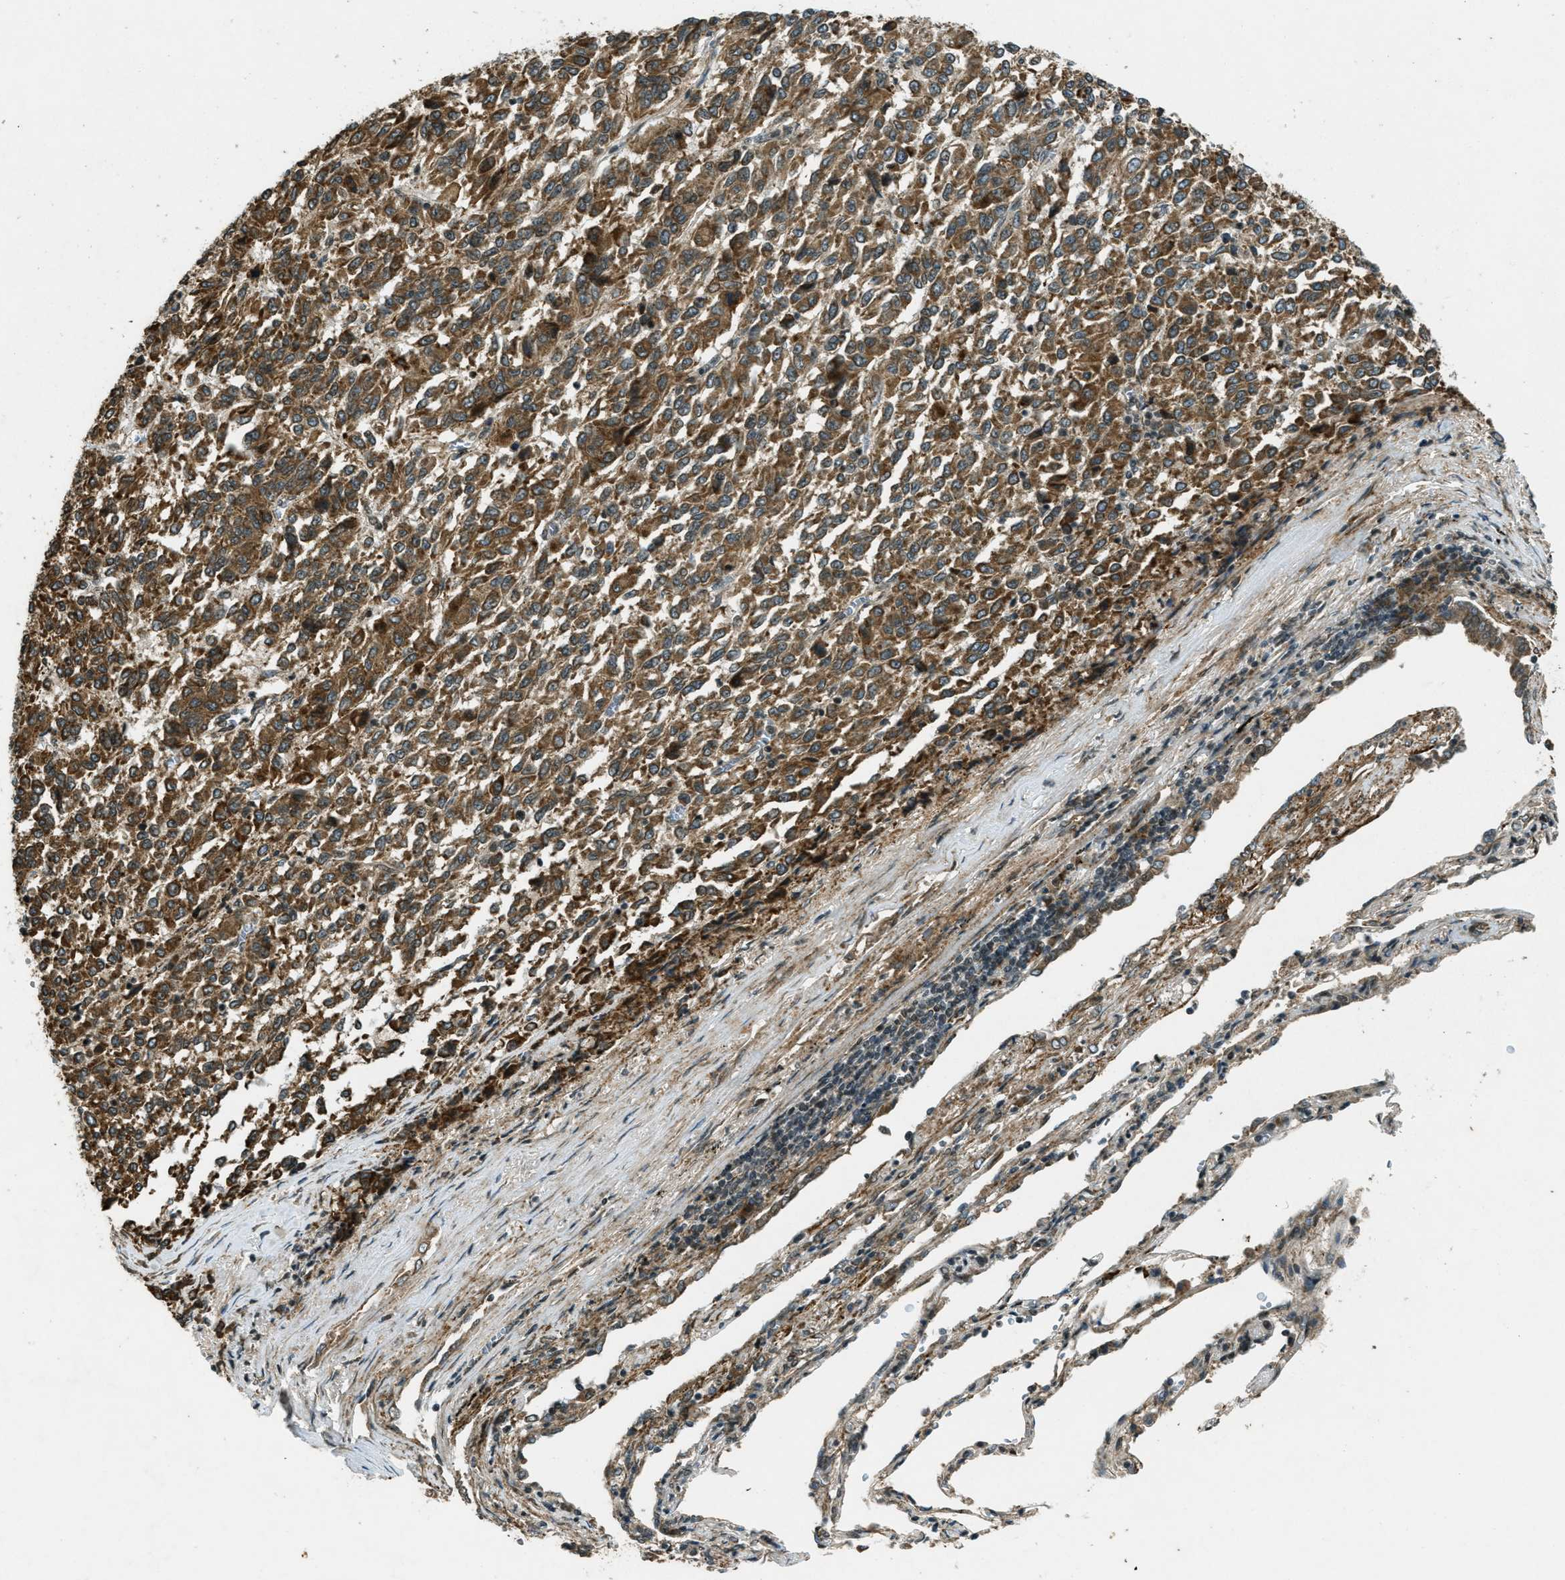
{"staining": {"intensity": "moderate", "quantity": ">75%", "location": "cytoplasmic/membranous"}, "tissue": "melanoma", "cell_type": "Tumor cells", "image_type": "cancer", "snomed": [{"axis": "morphology", "description": "Malignant melanoma, Metastatic site"}, {"axis": "topography", "description": "Lung"}], "caption": "Melanoma was stained to show a protein in brown. There is medium levels of moderate cytoplasmic/membranous expression in about >75% of tumor cells.", "gene": "EIF2AK3", "patient": {"sex": "male", "age": 64}}